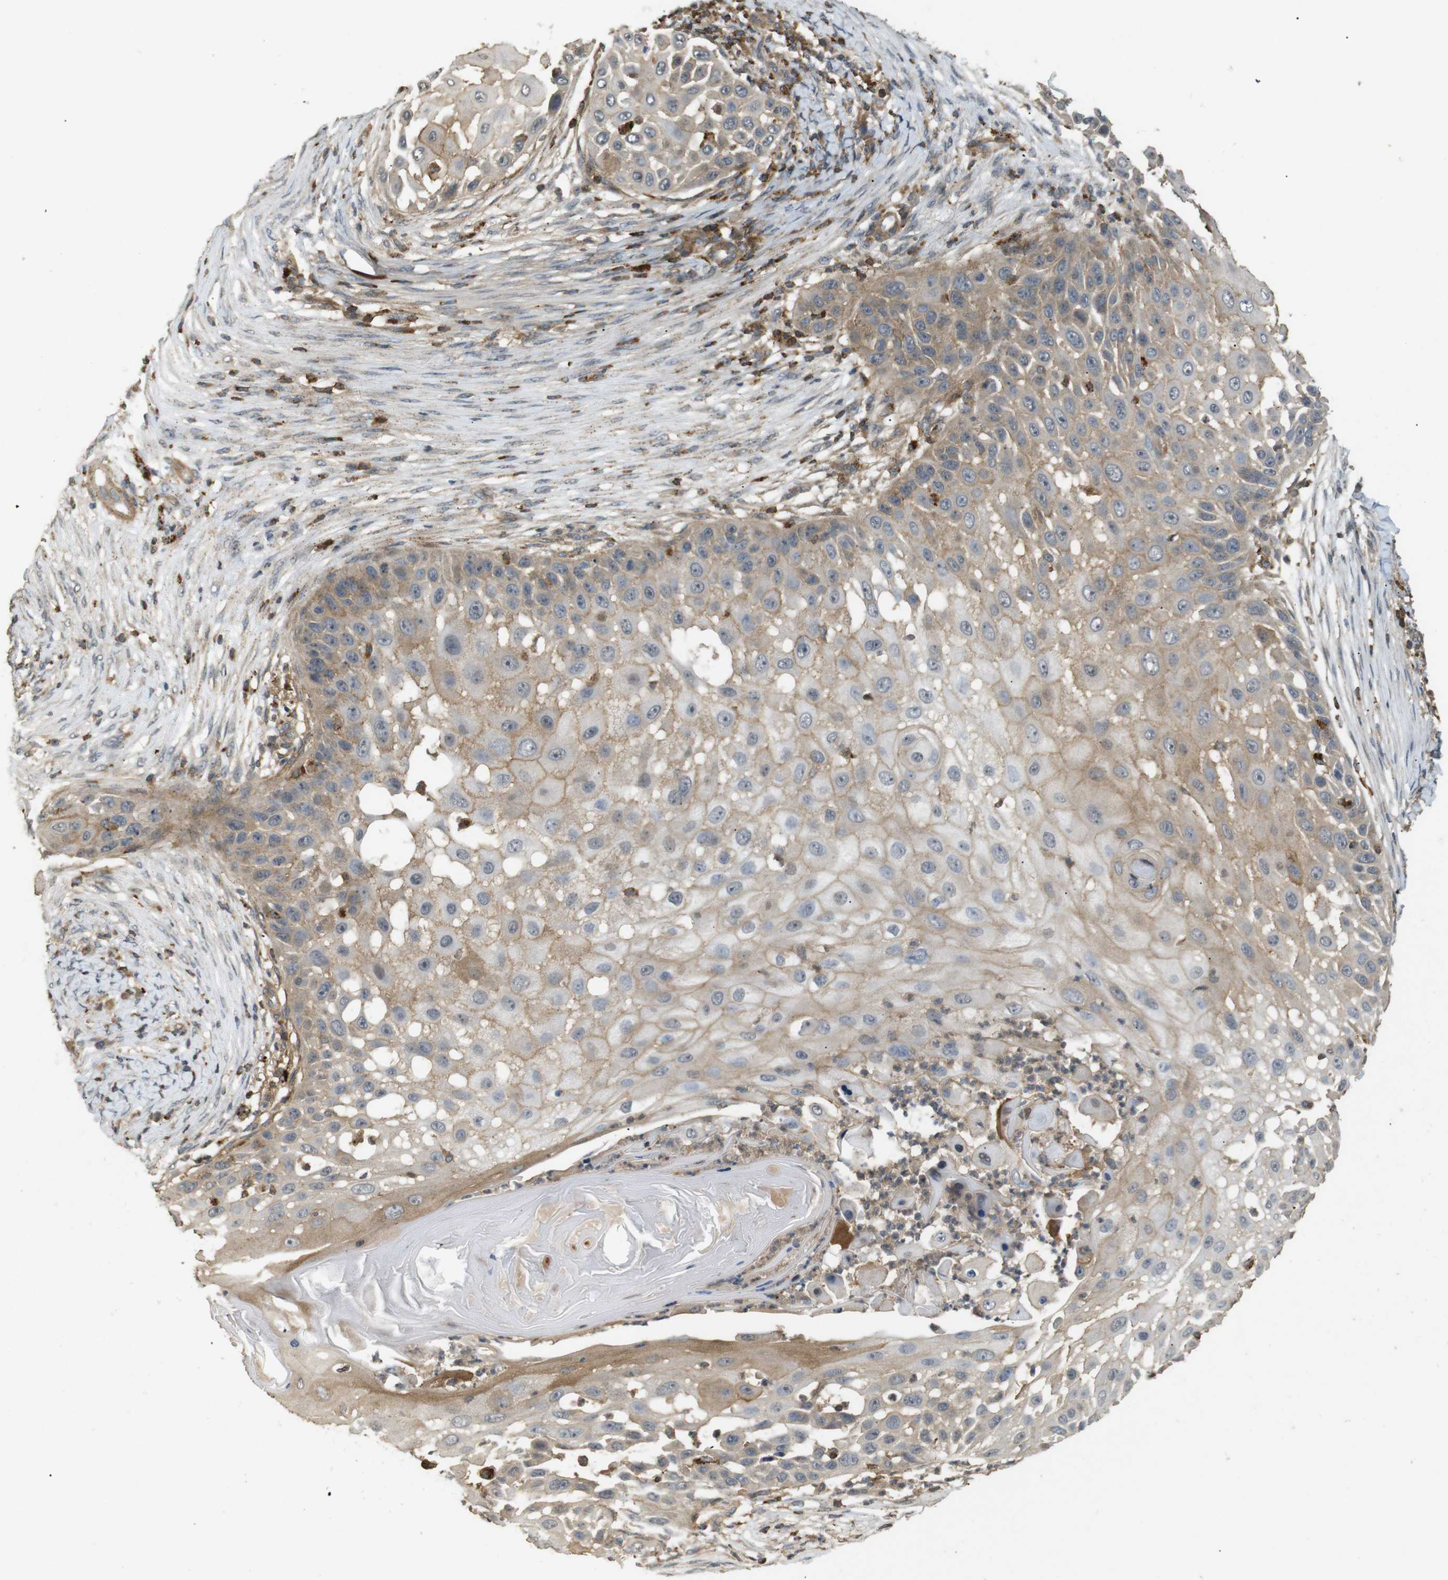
{"staining": {"intensity": "moderate", "quantity": ">75%", "location": "cytoplasmic/membranous"}, "tissue": "skin cancer", "cell_type": "Tumor cells", "image_type": "cancer", "snomed": [{"axis": "morphology", "description": "Squamous cell carcinoma, NOS"}, {"axis": "topography", "description": "Skin"}], "caption": "DAB (3,3'-diaminobenzidine) immunohistochemical staining of human skin cancer (squamous cell carcinoma) displays moderate cytoplasmic/membranous protein staining in about >75% of tumor cells.", "gene": "KSR1", "patient": {"sex": "female", "age": 44}}